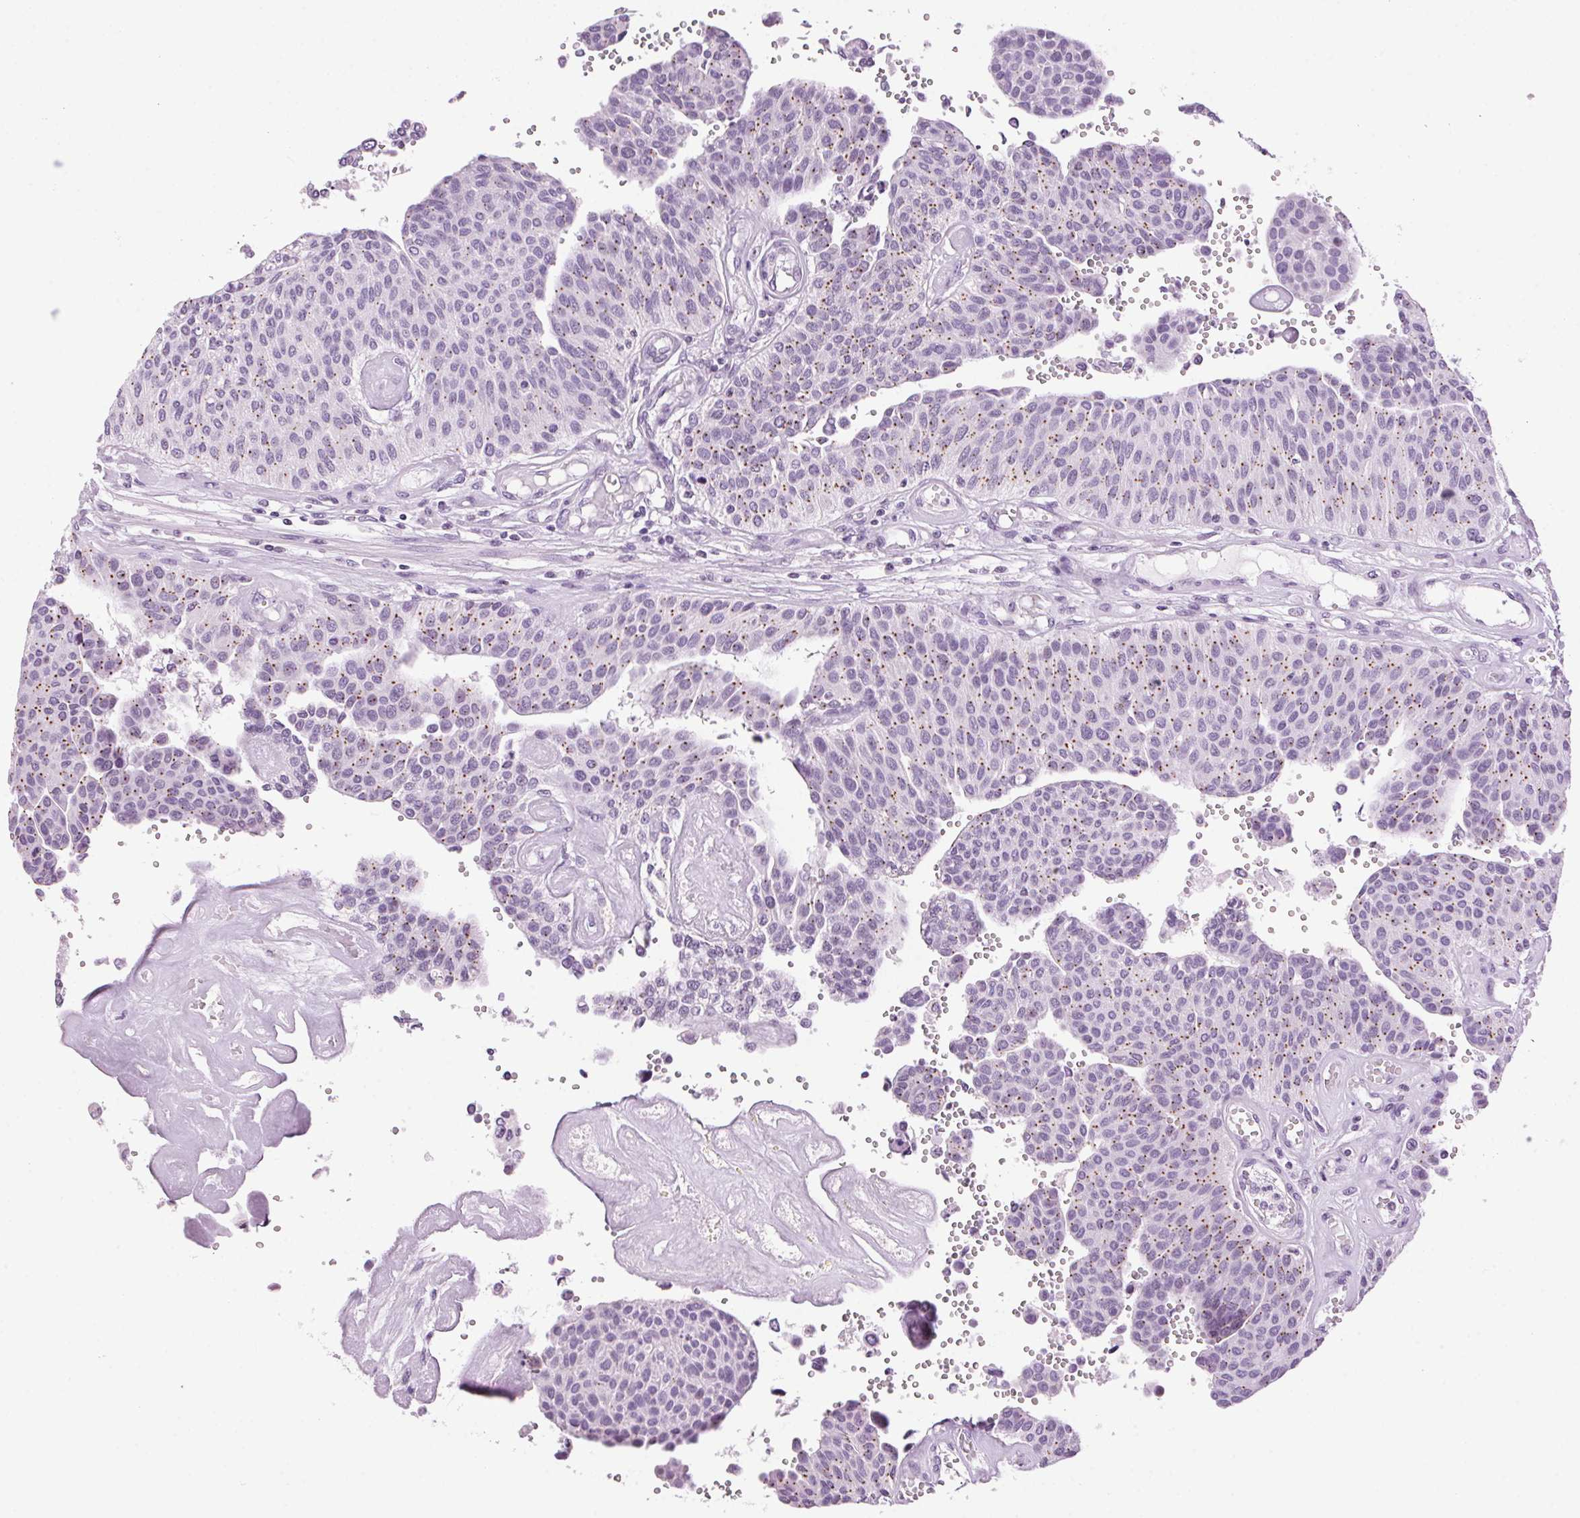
{"staining": {"intensity": "negative", "quantity": "none", "location": "none"}, "tissue": "urothelial cancer", "cell_type": "Tumor cells", "image_type": "cancer", "snomed": [{"axis": "morphology", "description": "Urothelial carcinoma, NOS"}, {"axis": "topography", "description": "Urinary bladder"}], "caption": "This image is of transitional cell carcinoma stained with immunohistochemistry (IHC) to label a protein in brown with the nuclei are counter-stained blue. There is no staining in tumor cells.", "gene": "TMEM88B", "patient": {"sex": "male", "age": 55}}